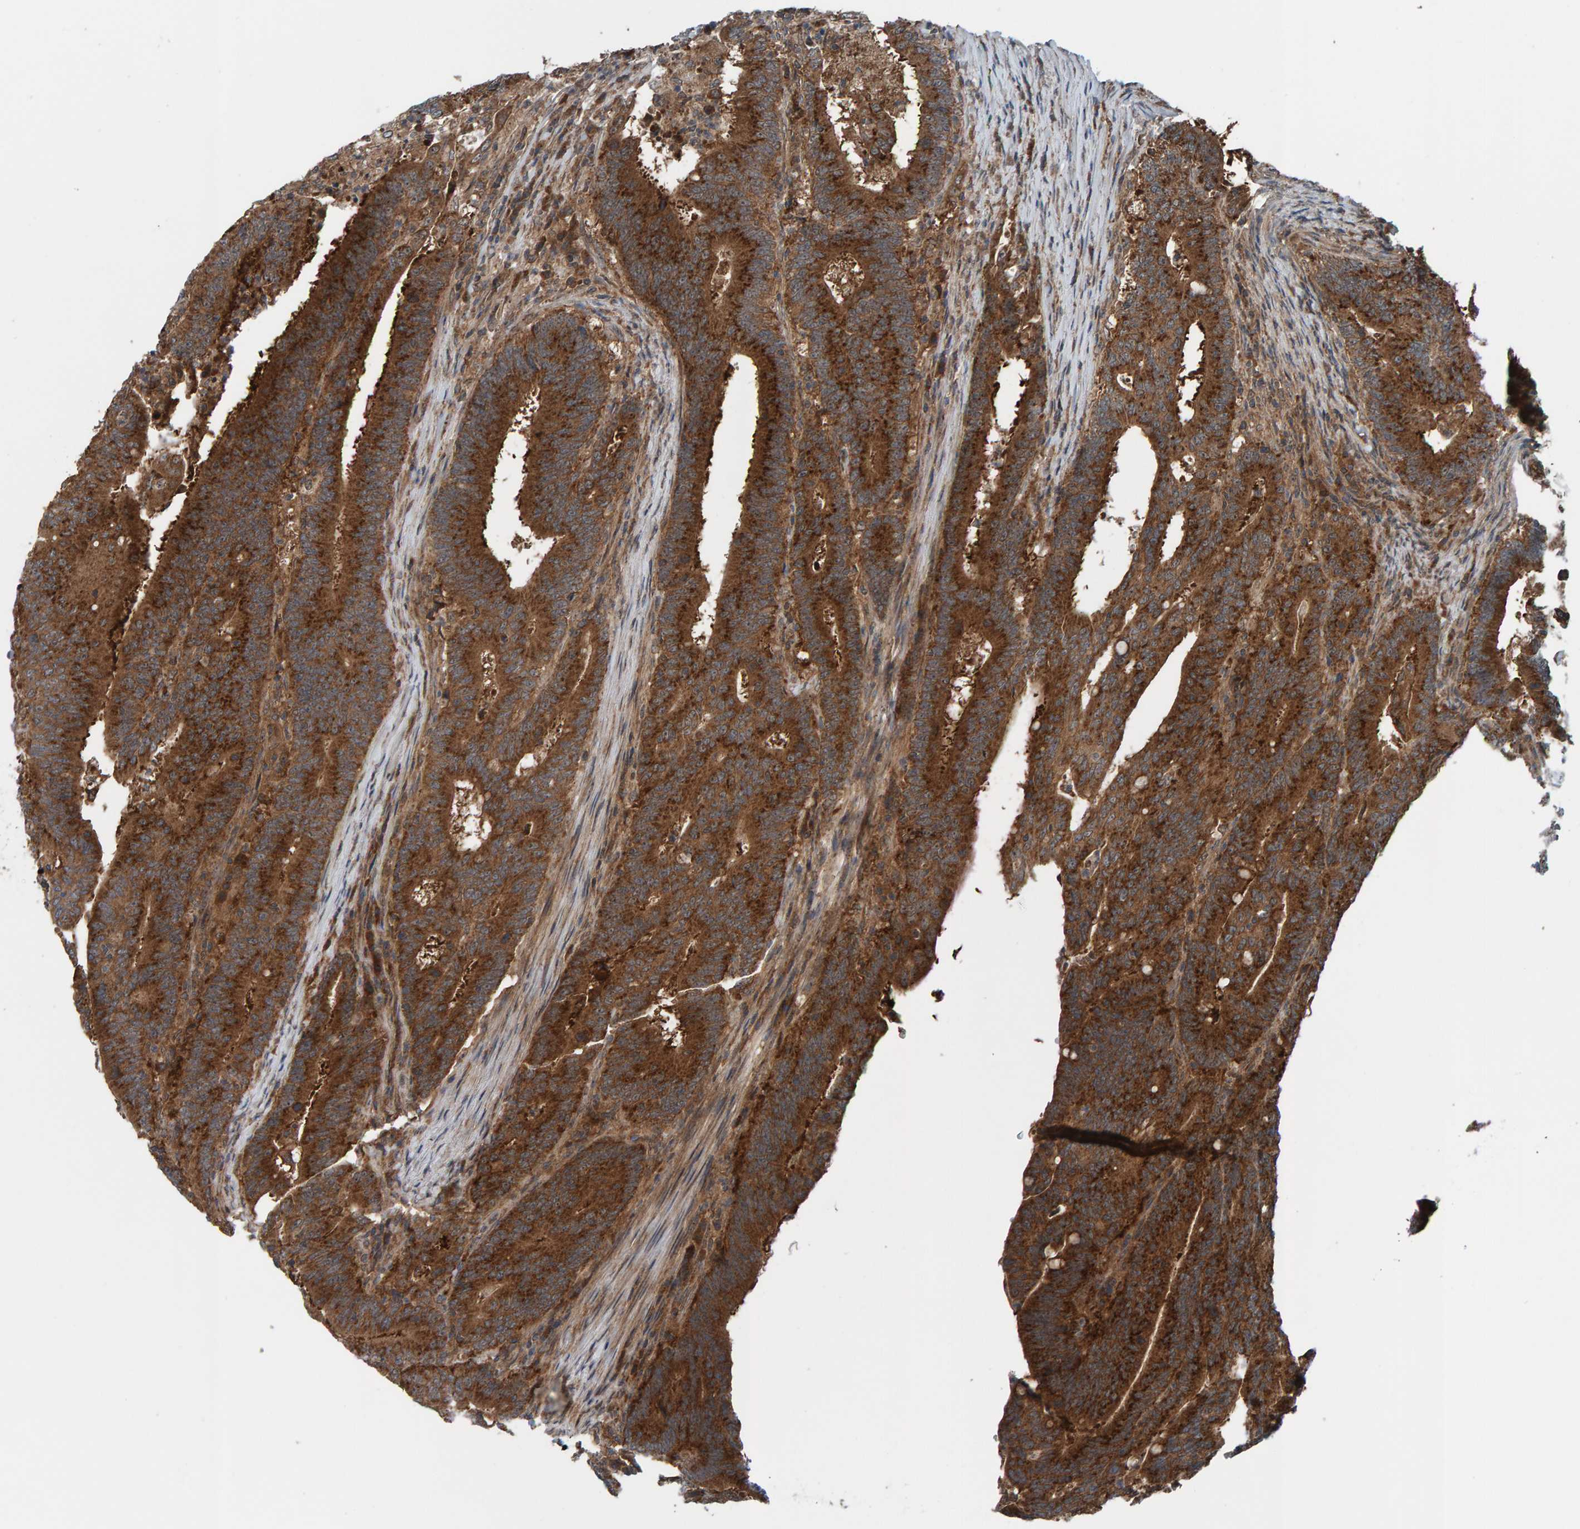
{"staining": {"intensity": "strong", "quantity": ">75%", "location": "cytoplasmic/membranous"}, "tissue": "colorectal cancer", "cell_type": "Tumor cells", "image_type": "cancer", "snomed": [{"axis": "morphology", "description": "Adenocarcinoma, NOS"}, {"axis": "topography", "description": "Colon"}], "caption": "High-magnification brightfield microscopy of colorectal adenocarcinoma stained with DAB (brown) and counterstained with hematoxylin (blue). tumor cells exhibit strong cytoplasmic/membranous staining is seen in approximately>75% of cells.", "gene": "CUEDC1", "patient": {"sex": "female", "age": 66}}